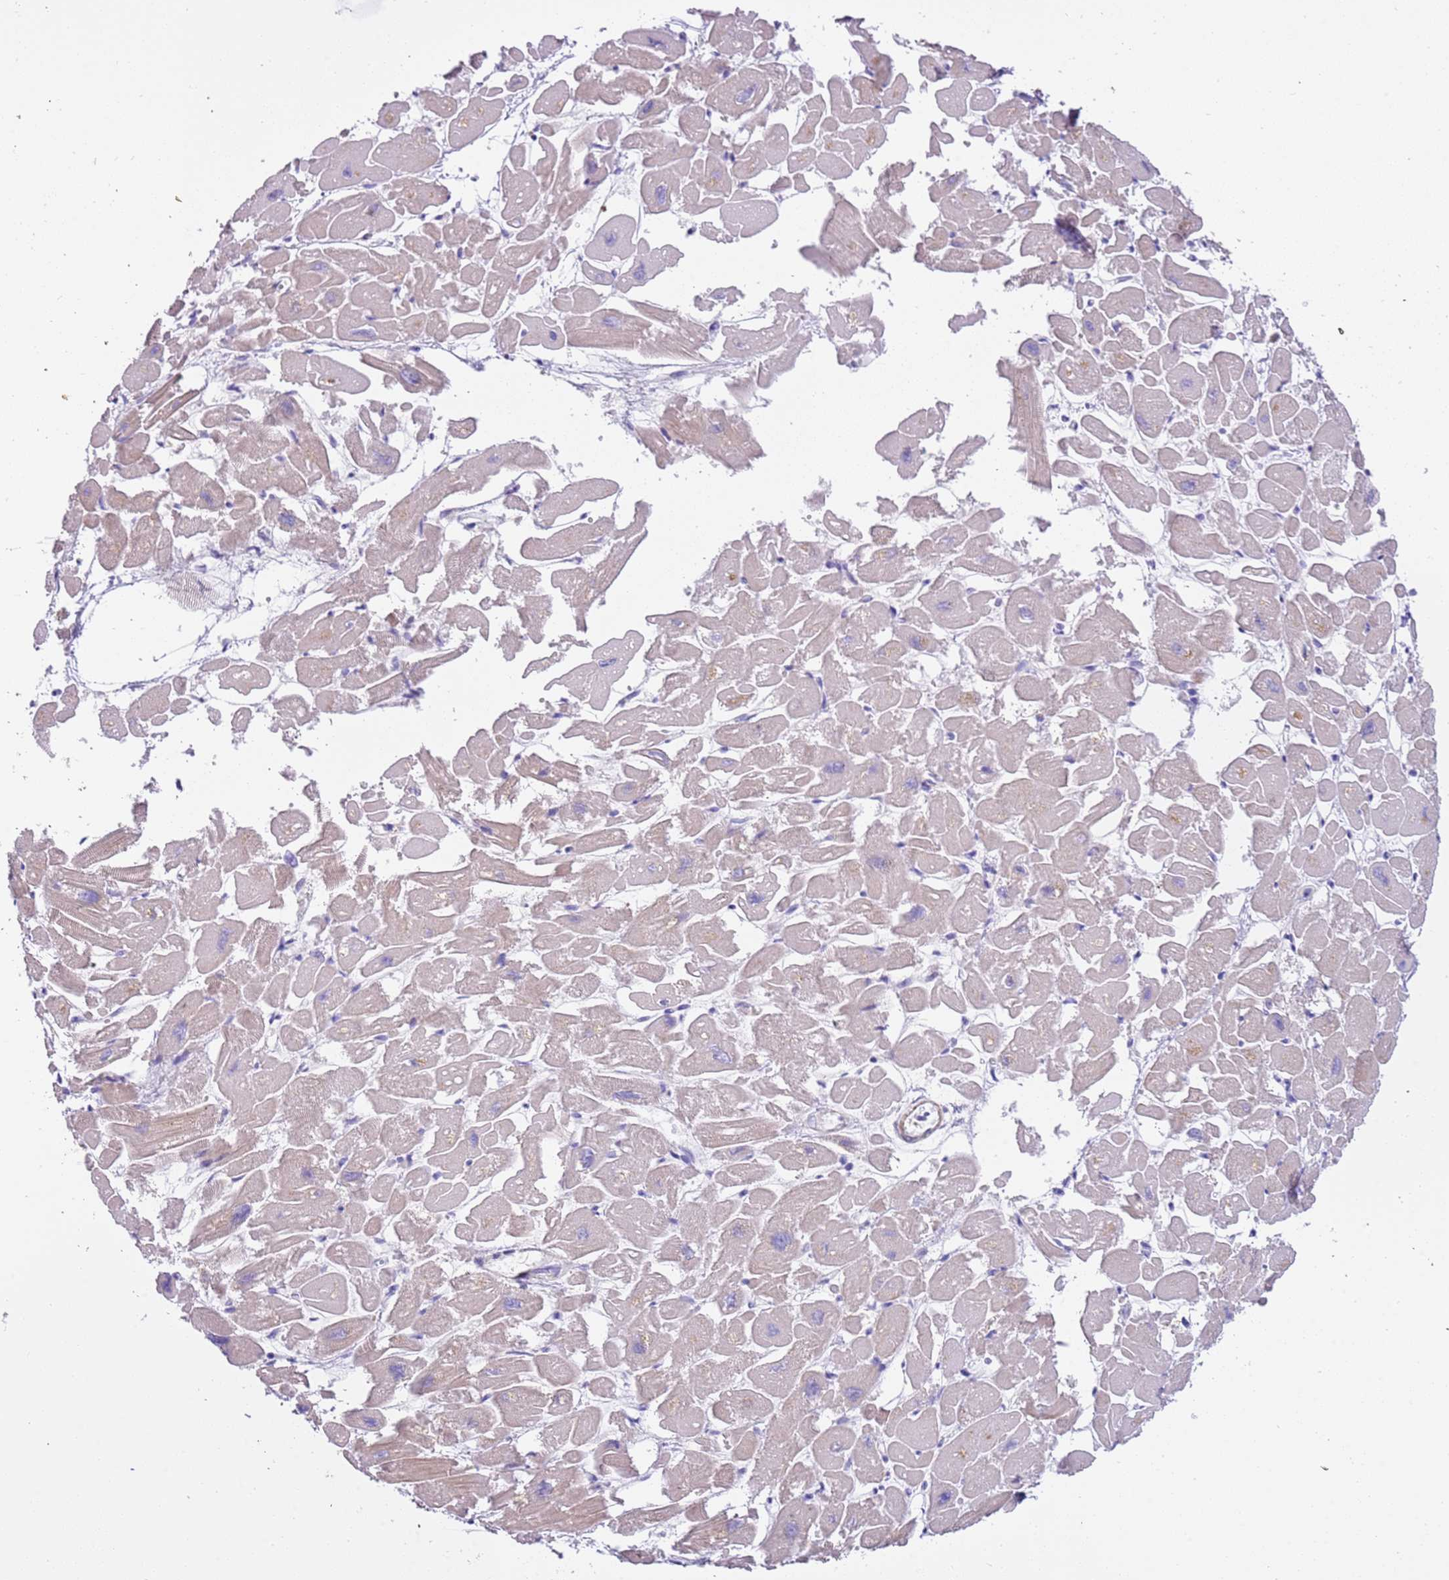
{"staining": {"intensity": "negative", "quantity": "none", "location": "none"}, "tissue": "heart muscle", "cell_type": "Cardiomyocytes", "image_type": "normal", "snomed": [{"axis": "morphology", "description": "Normal tissue, NOS"}, {"axis": "topography", "description": "Heart"}], "caption": "Micrograph shows no significant protein expression in cardiomyocytes of normal heart muscle. The staining is performed using DAB brown chromogen with nuclei counter-stained in using hematoxylin.", "gene": "PCGF2", "patient": {"sex": "male", "age": 54}}